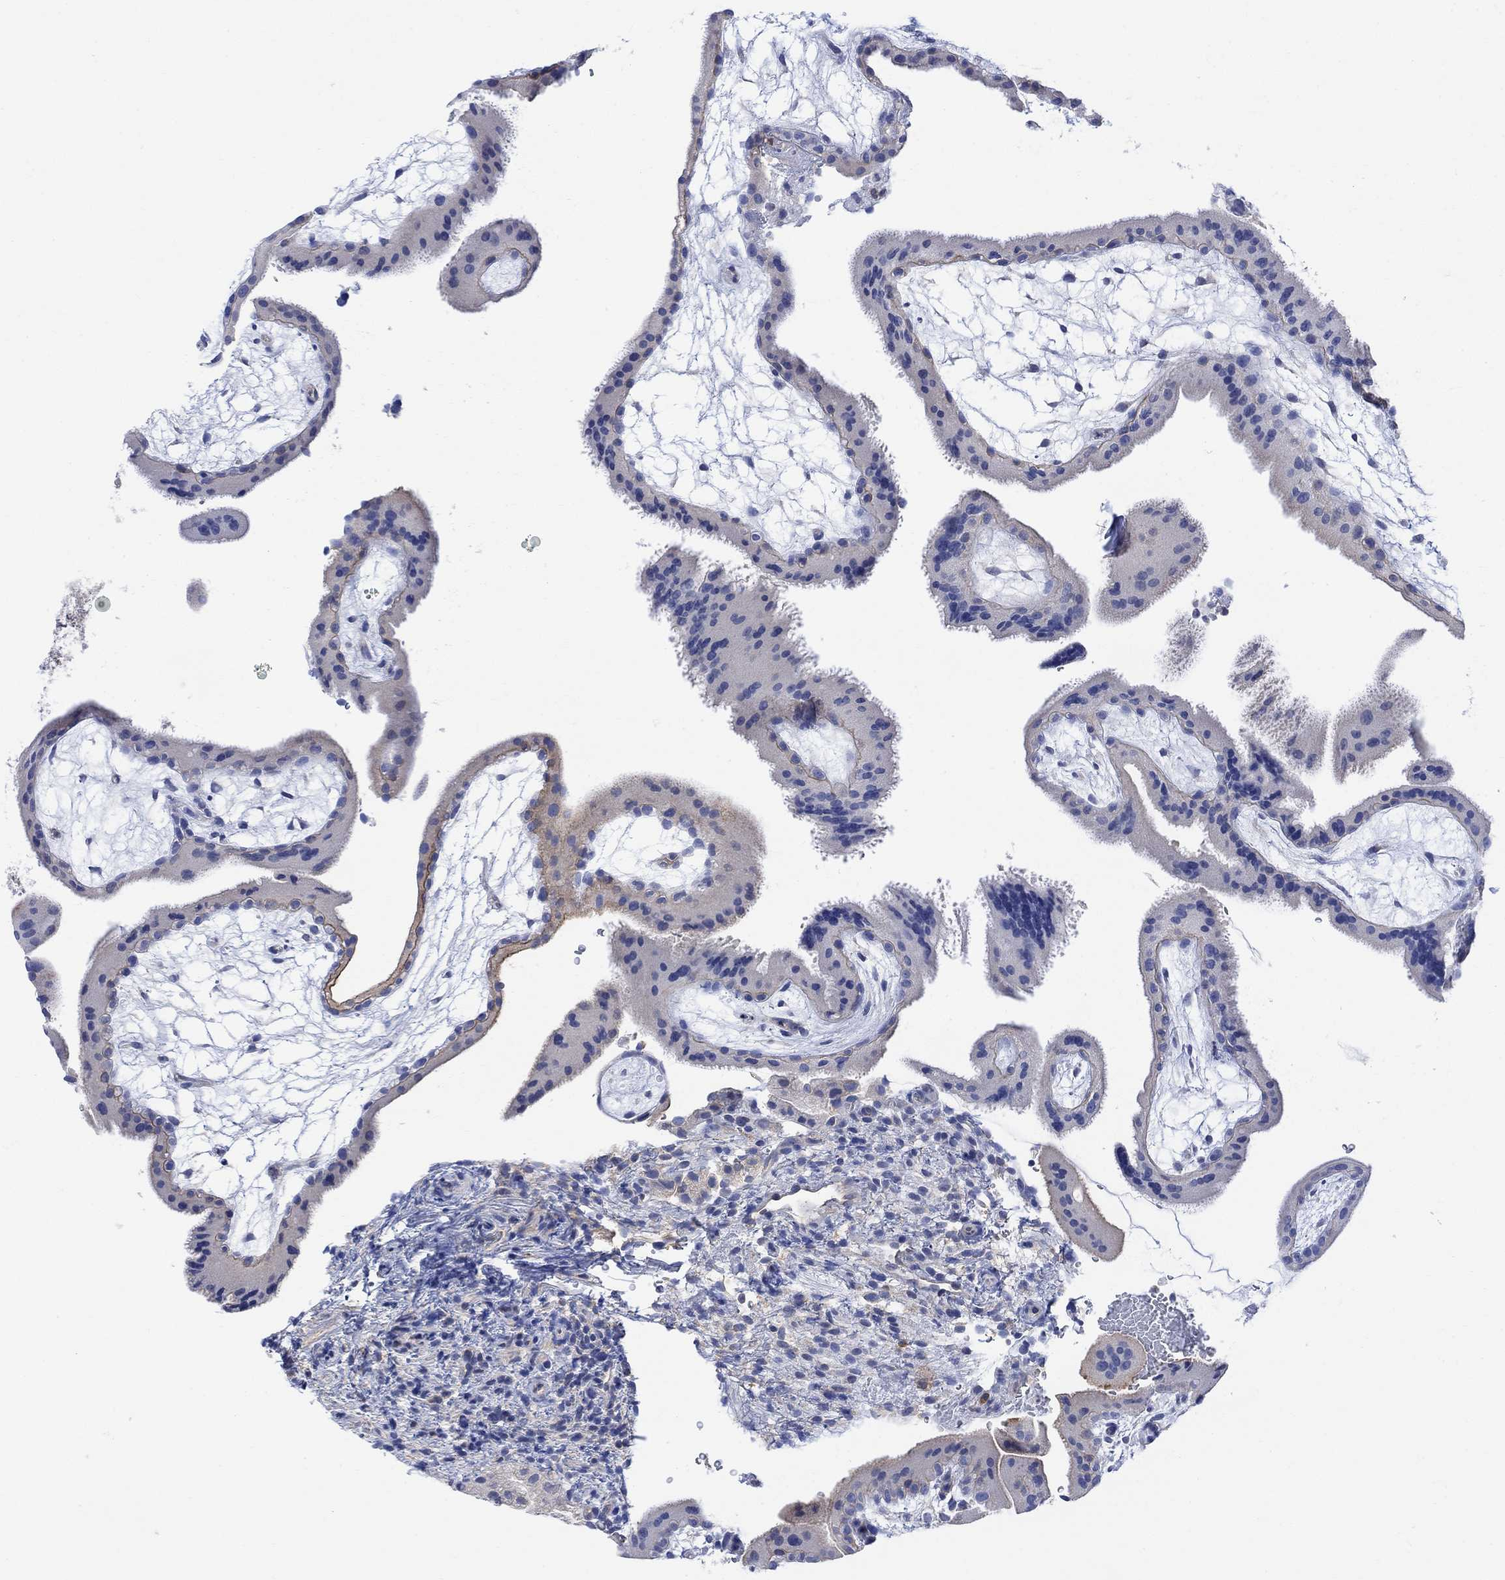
{"staining": {"intensity": "weak", "quantity": ">75%", "location": "cytoplasmic/membranous"}, "tissue": "placenta", "cell_type": "Decidual cells", "image_type": "normal", "snomed": [{"axis": "morphology", "description": "Normal tissue, NOS"}, {"axis": "topography", "description": "Placenta"}], "caption": "High-magnification brightfield microscopy of normal placenta stained with DAB (brown) and counterstained with hematoxylin (blue). decidual cells exhibit weak cytoplasmic/membranous positivity is present in approximately>75% of cells.", "gene": "GBP5", "patient": {"sex": "female", "age": 19}}